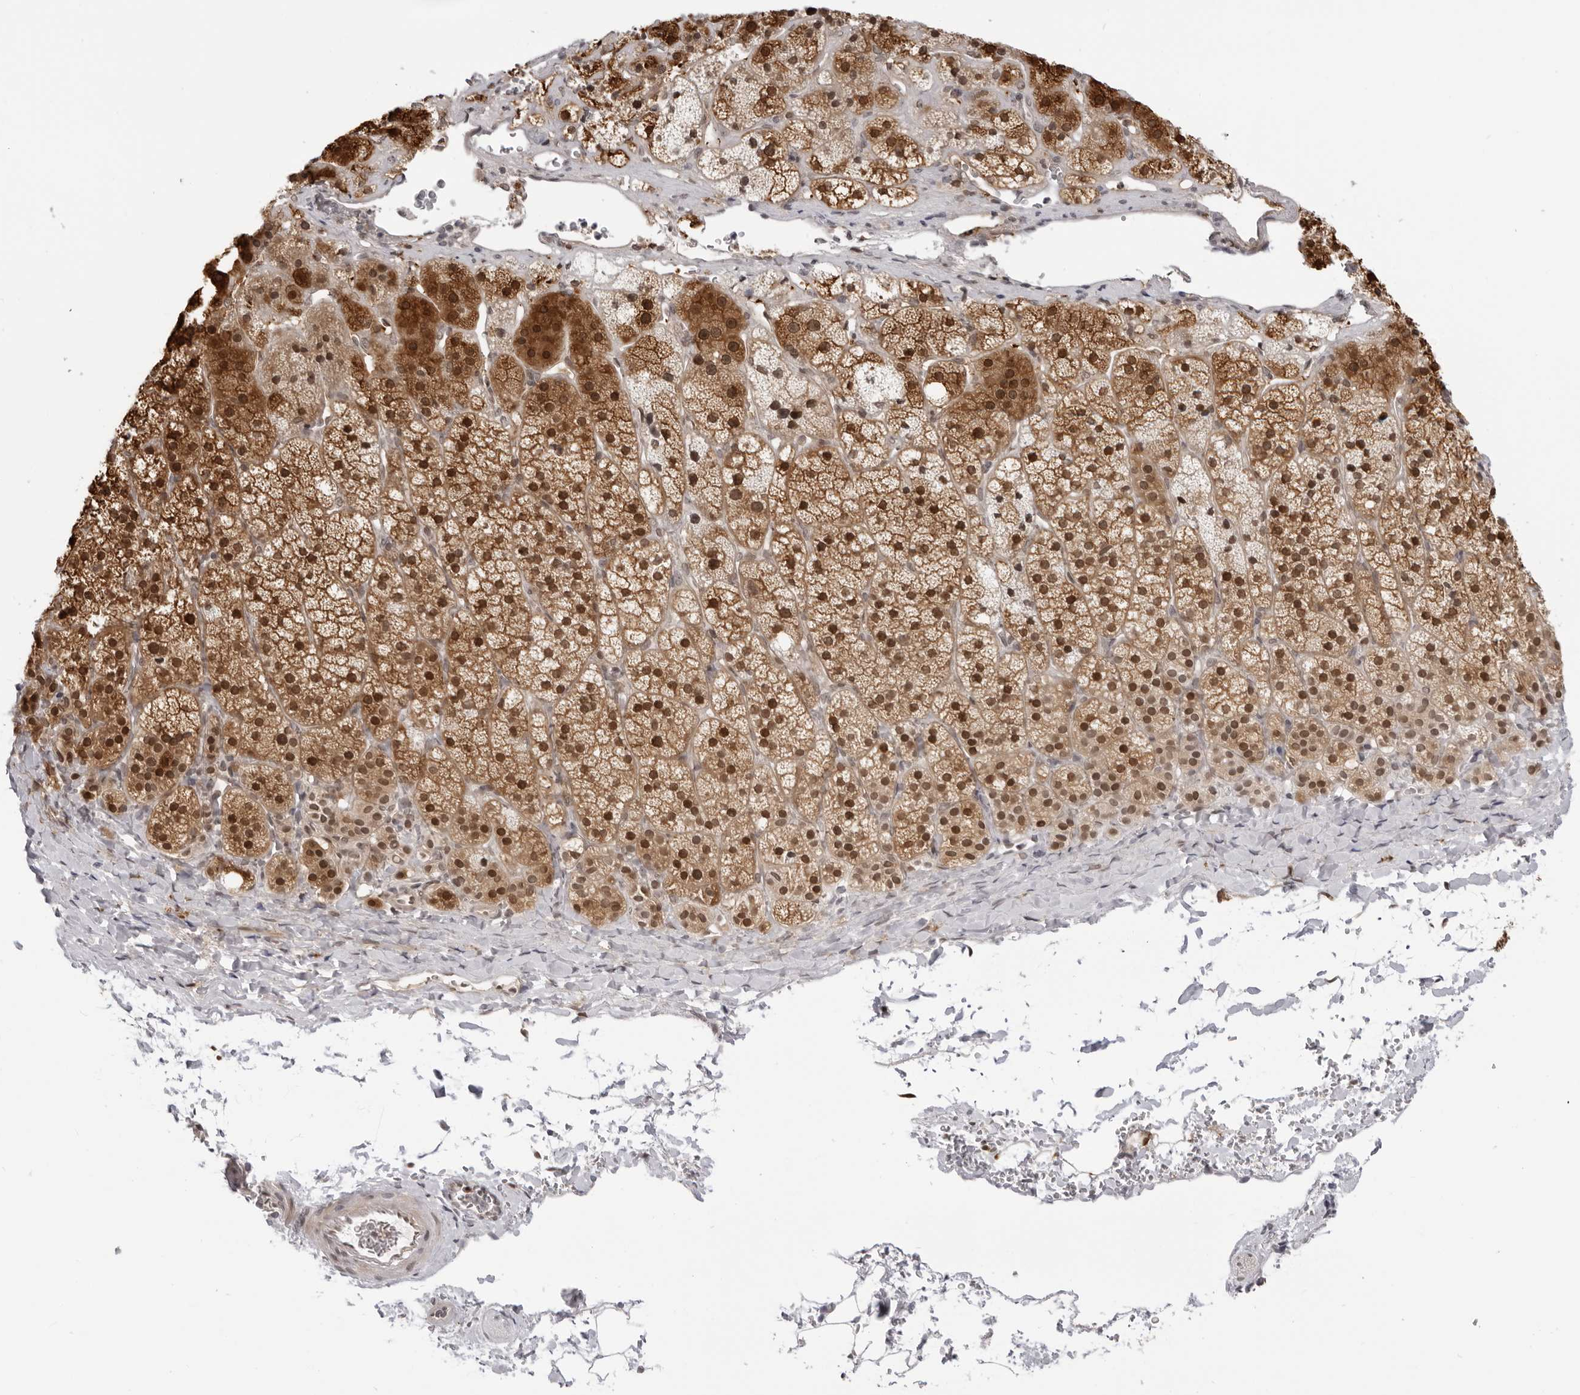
{"staining": {"intensity": "strong", "quantity": "25%-75%", "location": "cytoplasmic/membranous,nuclear"}, "tissue": "adrenal gland", "cell_type": "Glandular cells", "image_type": "normal", "snomed": [{"axis": "morphology", "description": "Normal tissue, NOS"}, {"axis": "topography", "description": "Adrenal gland"}], "caption": "Unremarkable adrenal gland reveals strong cytoplasmic/membranous,nuclear staining in approximately 25%-75% of glandular cells.", "gene": "SRGAP2", "patient": {"sex": "female", "age": 44}}